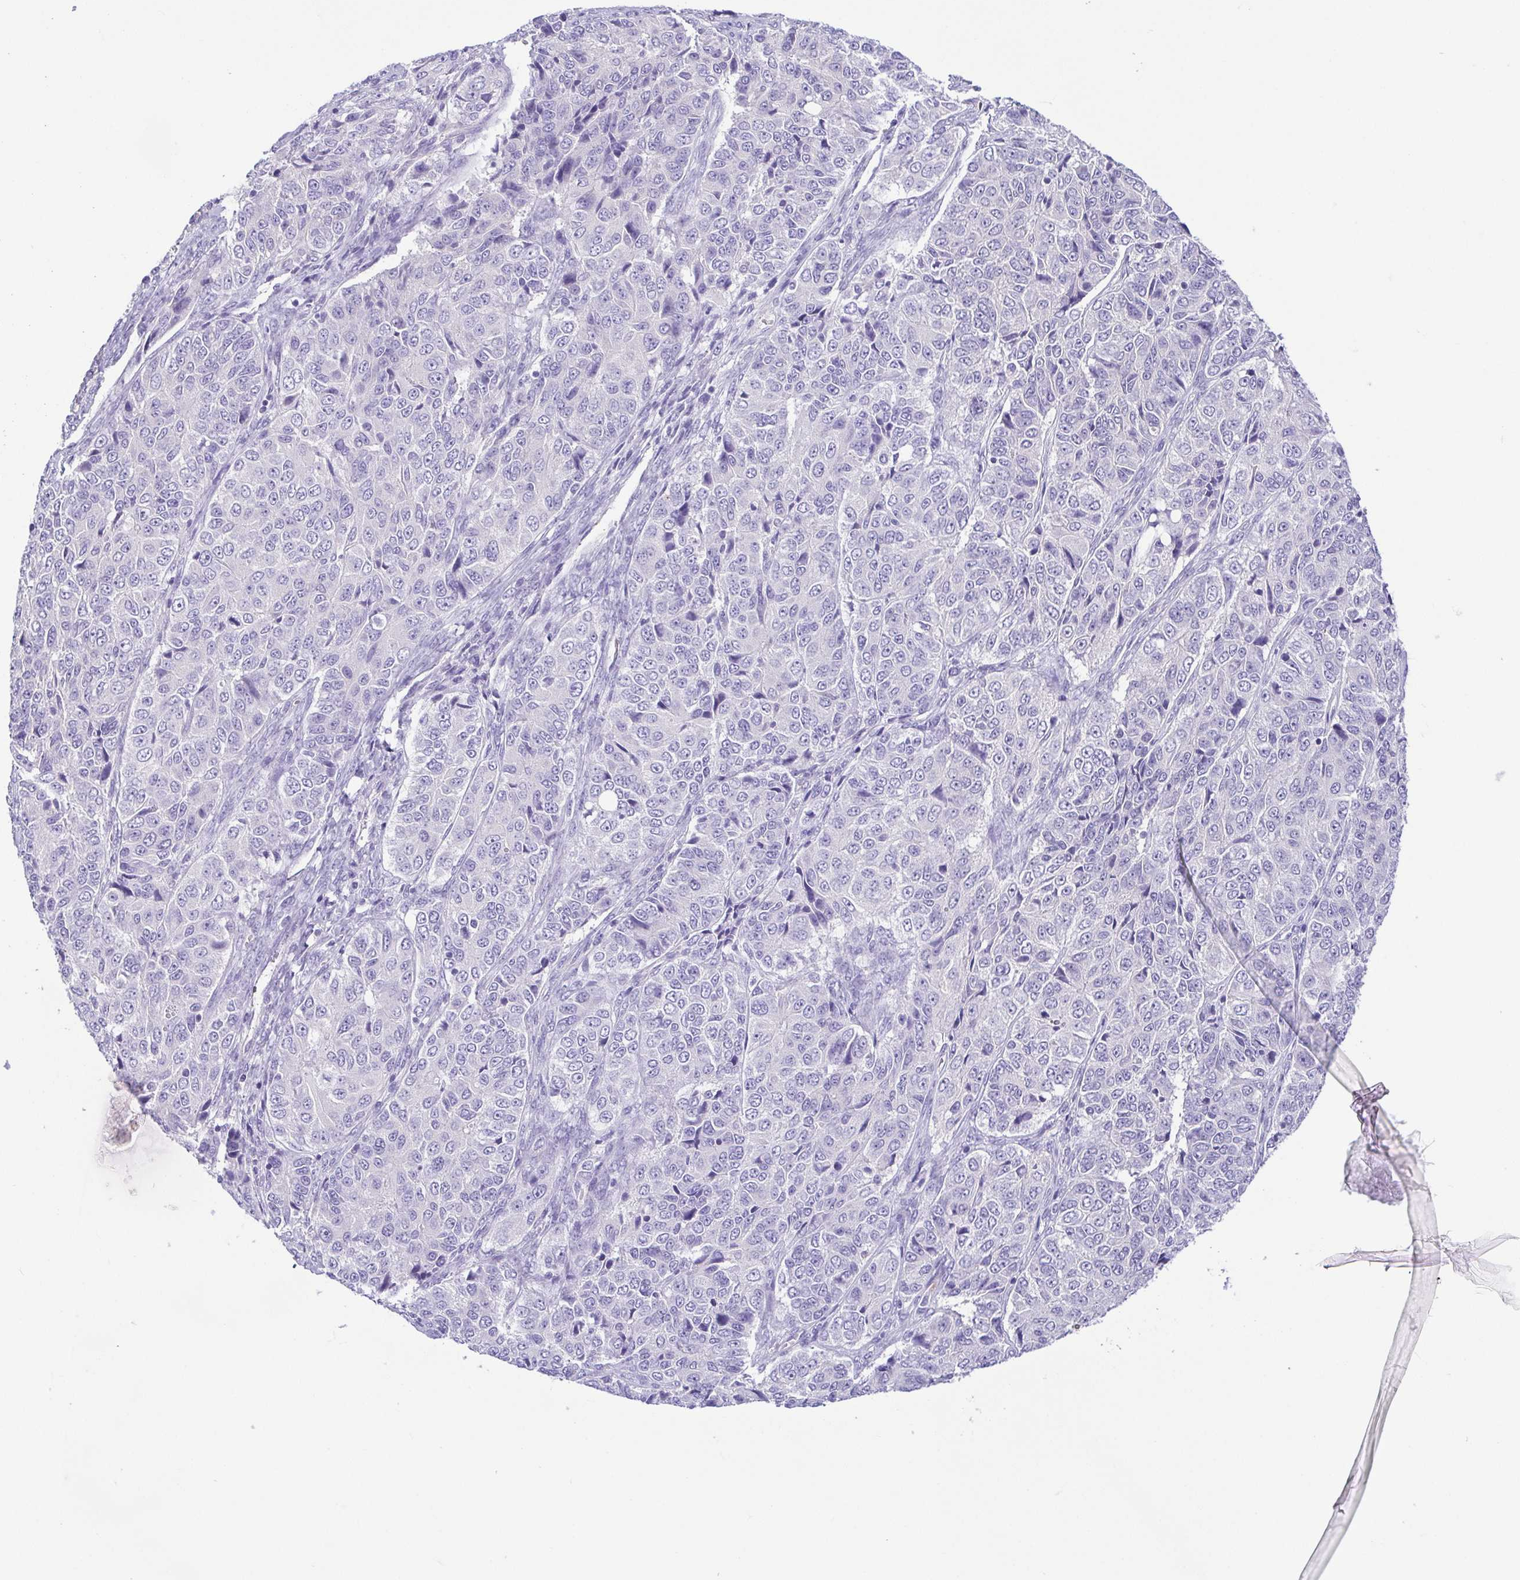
{"staining": {"intensity": "negative", "quantity": "none", "location": "none"}, "tissue": "ovarian cancer", "cell_type": "Tumor cells", "image_type": "cancer", "snomed": [{"axis": "morphology", "description": "Carcinoma, endometroid"}, {"axis": "topography", "description": "Ovary"}], "caption": "High magnification brightfield microscopy of ovarian cancer stained with DAB (3,3'-diaminobenzidine) (brown) and counterstained with hematoxylin (blue): tumor cells show no significant staining.", "gene": "EPB42", "patient": {"sex": "female", "age": 51}}